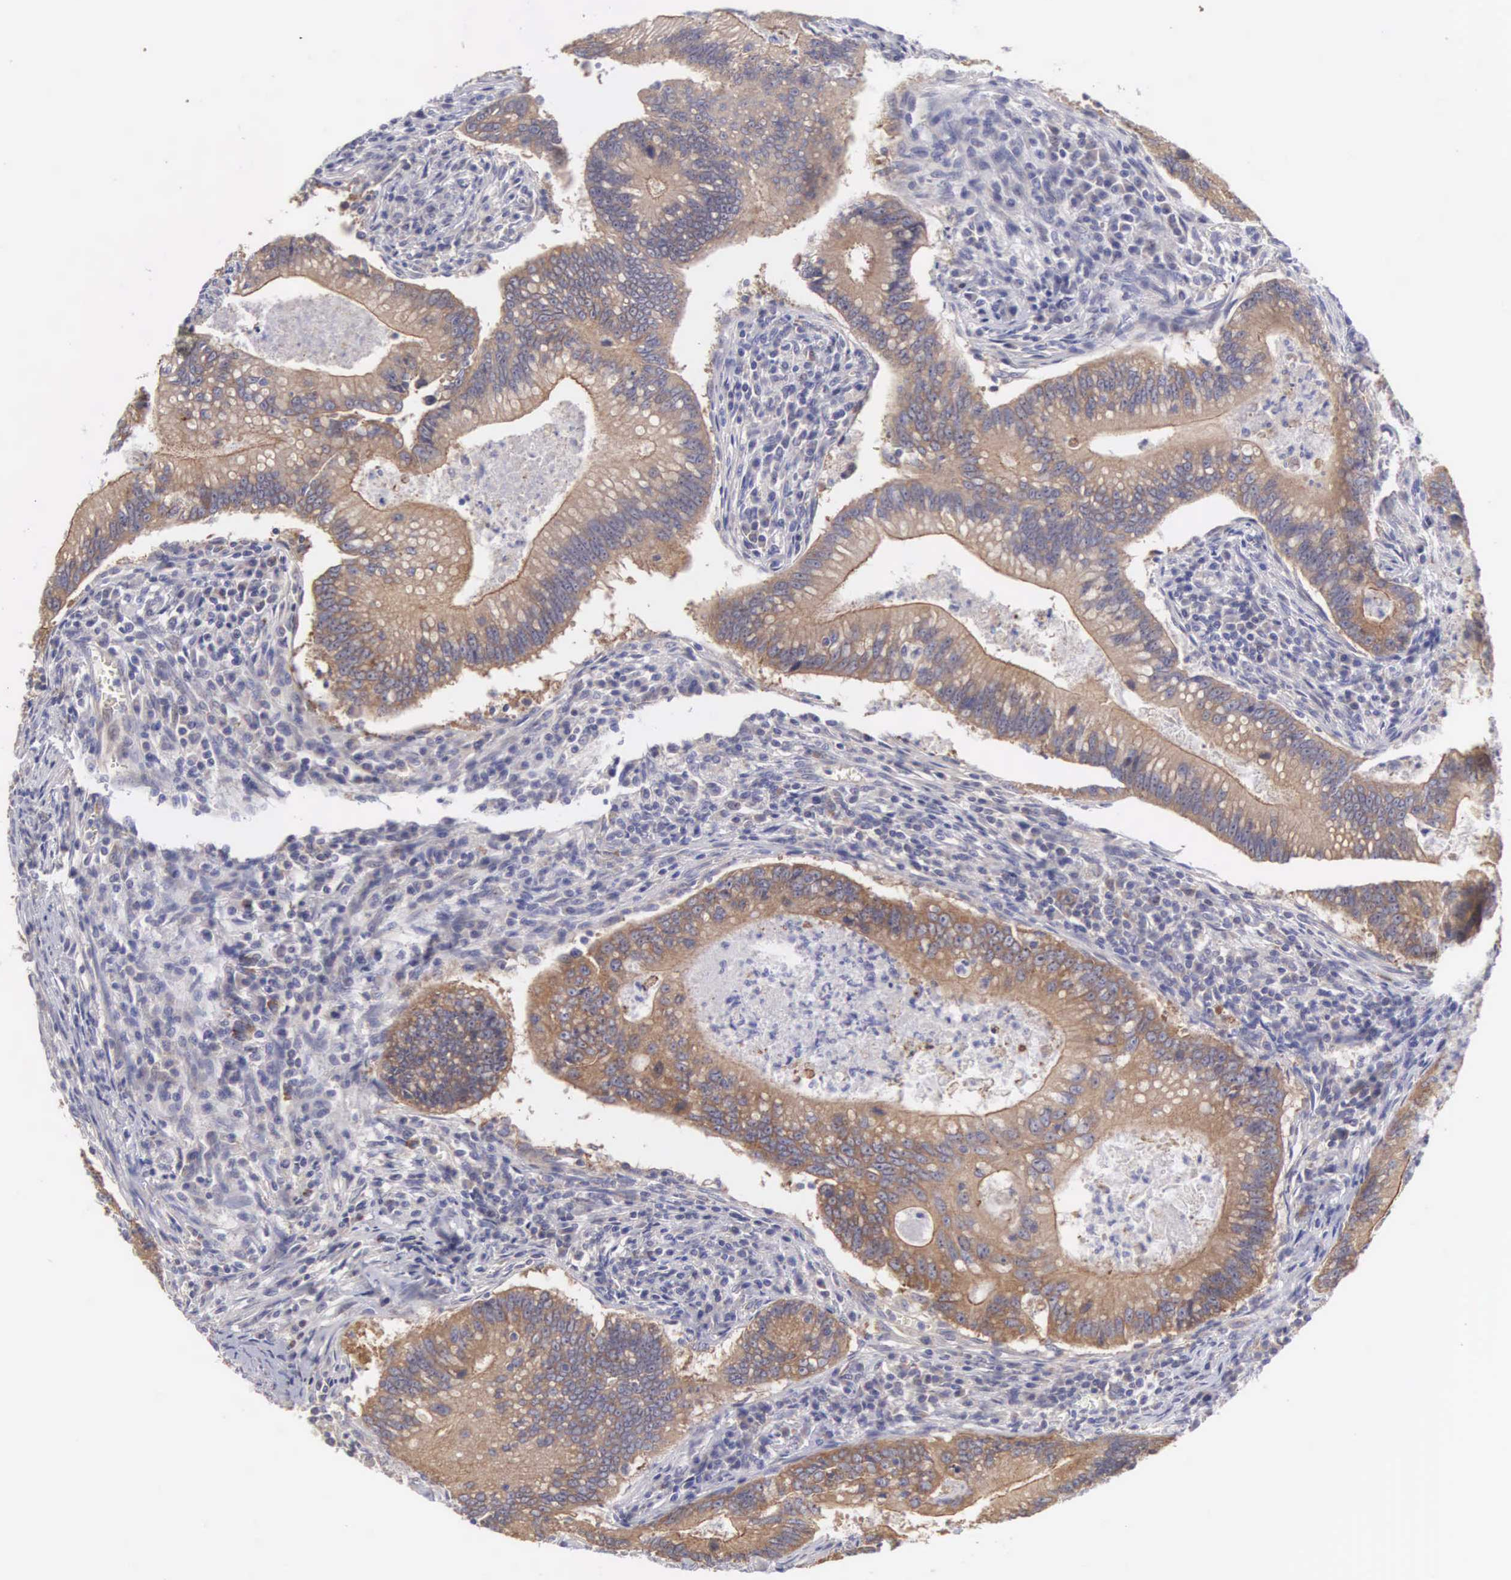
{"staining": {"intensity": "strong", "quantity": ">75%", "location": "cytoplasmic/membranous"}, "tissue": "colorectal cancer", "cell_type": "Tumor cells", "image_type": "cancer", "snomed": [{"axis": "morphology", "description": "Adenocarcinoma, NOS"}, {"axis": "topography", "description": "Rectum"}], "caption": "Colorectal cancer was stained to show a protein in brown. There is high levels of strong cytoplasmic/membranous staining in about >75% of tumor cells.", "gene": "TXLNG", "patient": {"sex": "female", "age": 81}}